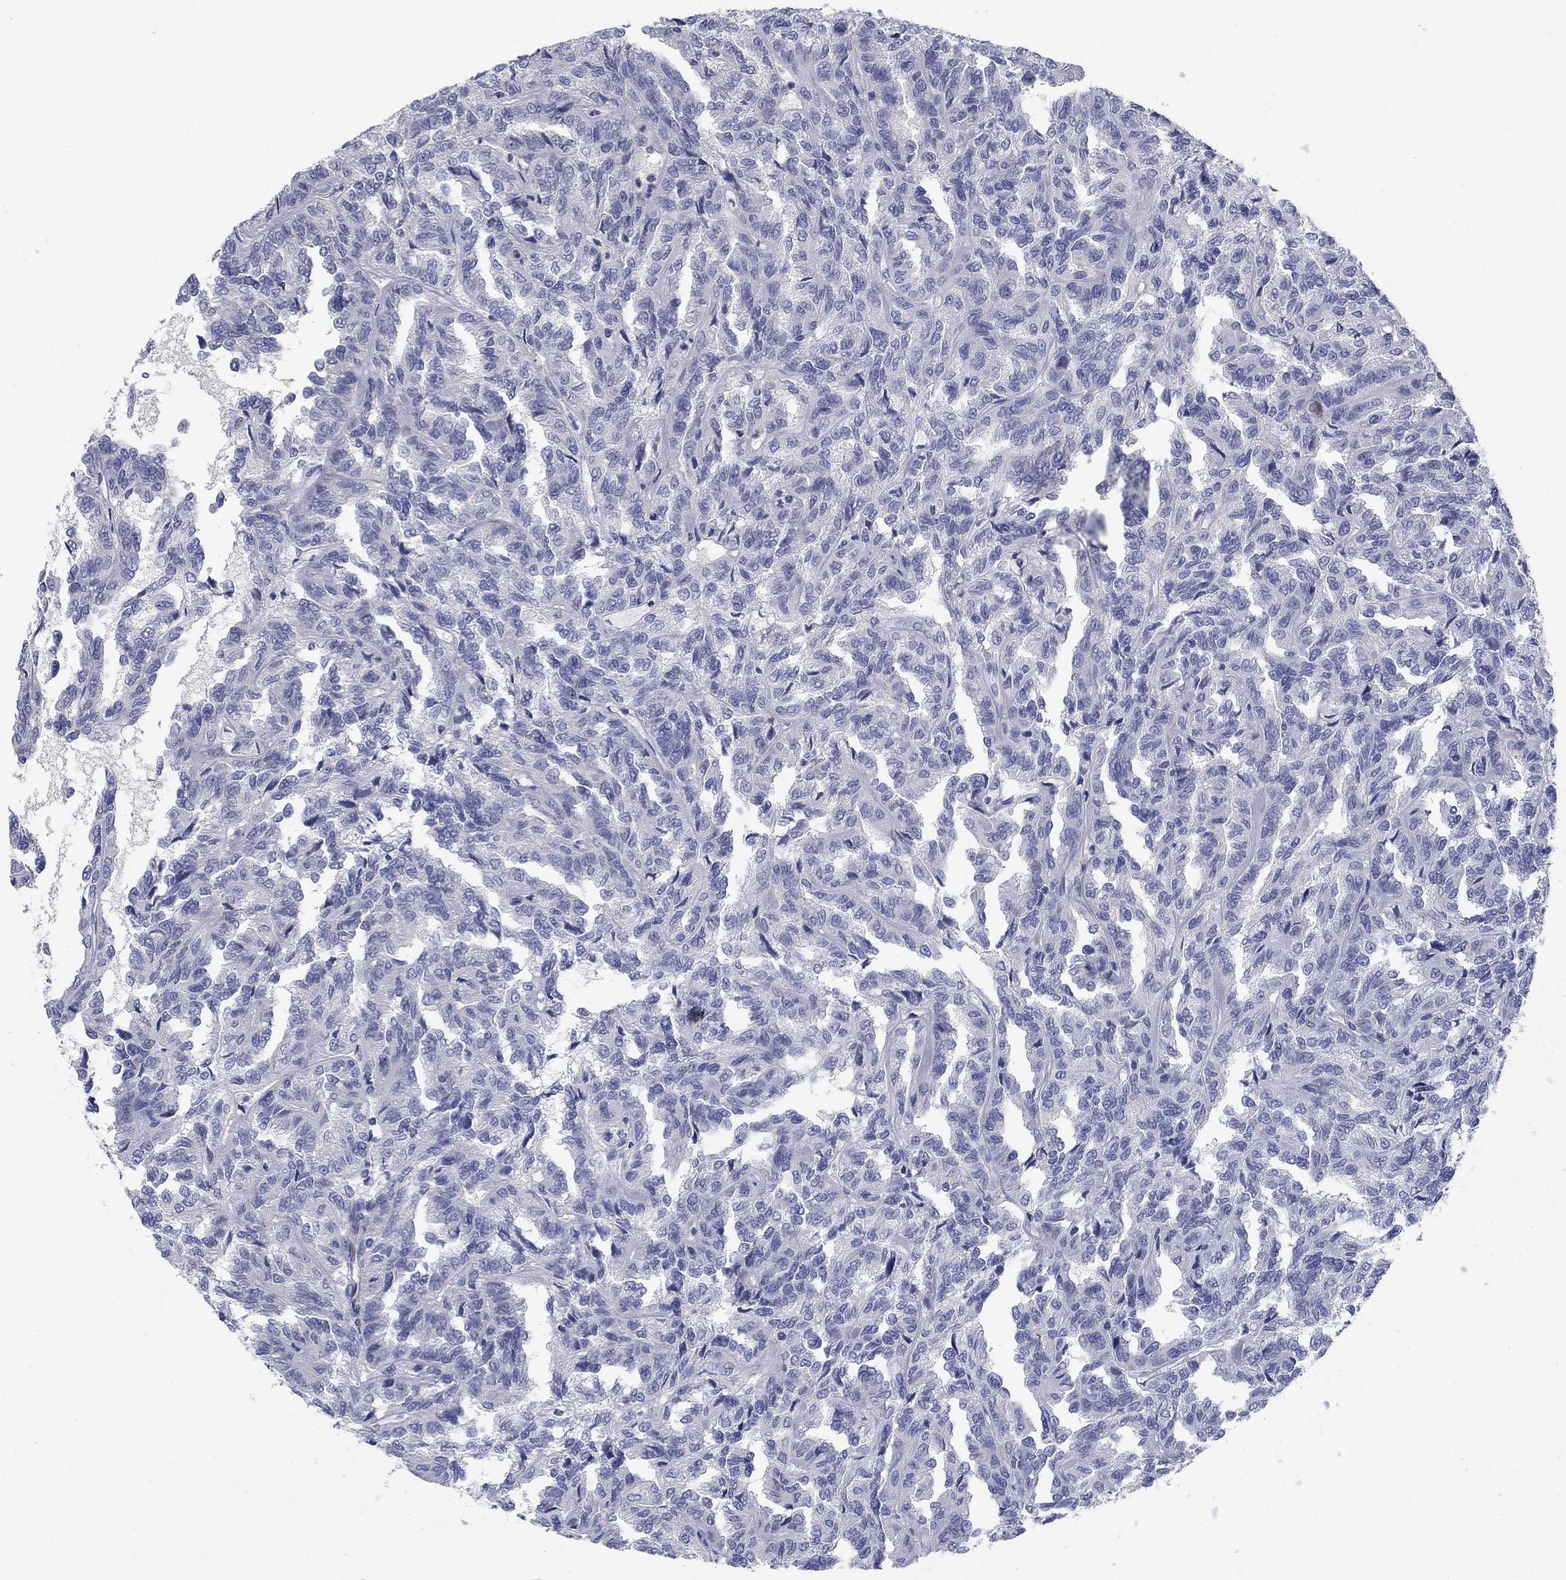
{"staining": {"intensity": "negative", "quantity": "none", "location": "none"}, "tissue": "renal cancer", "cell_type": "Tumor cells", "image_type": "cancer", "snomed": [{"axis": "morphology", "description": "Adenocarcinoma, NOS"}, {"axis": "topography", "description": "Kidney"}], "caption": "This is an immunohistochemistry (IHC) histopathology image of renal adenocarcinoma. There is no staining in tumor cells.", "gene": "PSD4", "patient": {"sex": "male", "age": 79}}